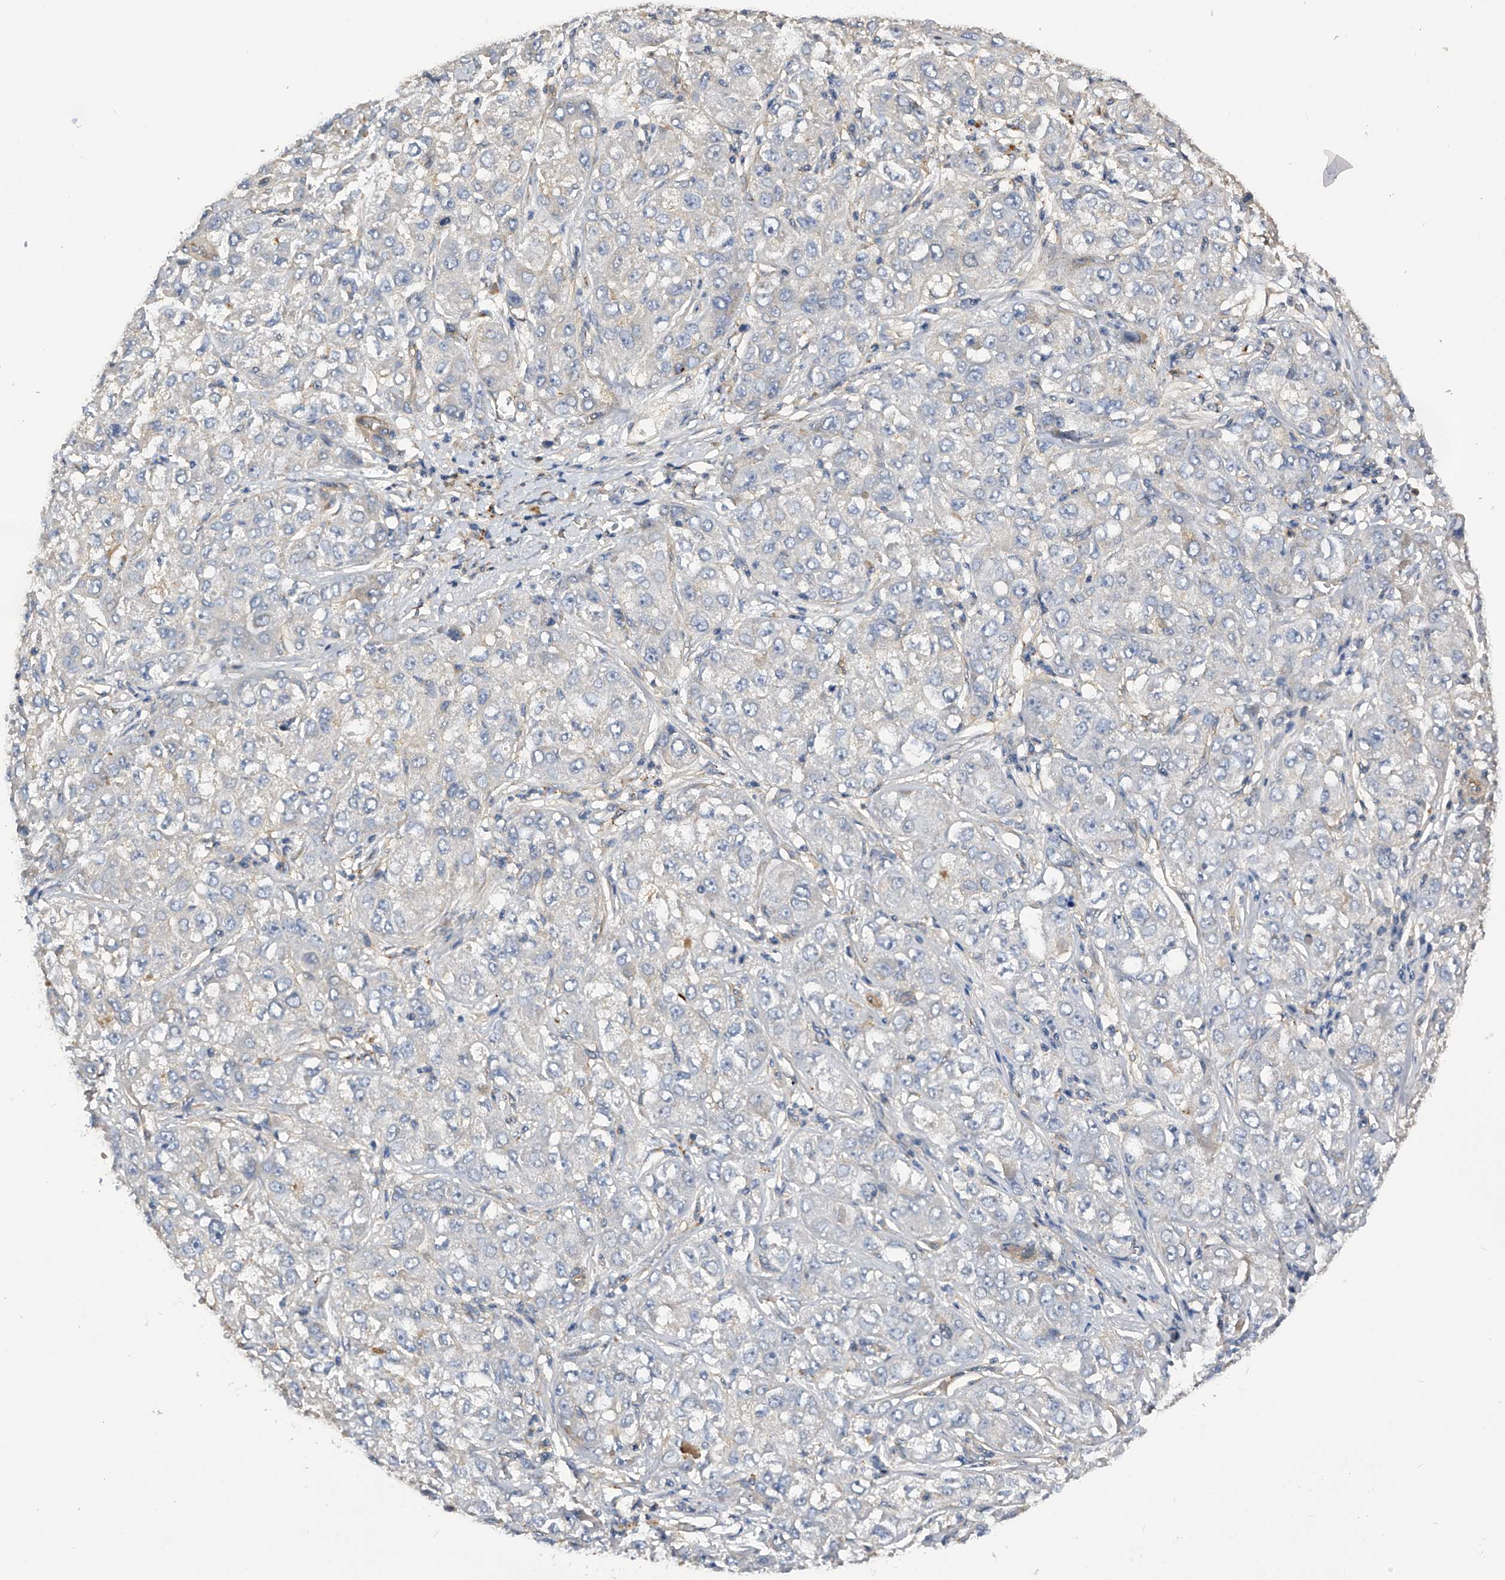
{"staining": {"intensity": "negative", "quantity": "none", "location": "none"}, "tissue": "liver cancer", "cell_type": "Tumor cells", "image_type": "cancer", "snomed": [{"axis": "morphology", "description": "Carcinoma, Hepatocellular, NOS"}, {"axis": "topography", "description": "Liver"}], "caption": "Human liver cancer stained for a protein using immunohistochemistry demonstrates no positivity in tumor cells.", "gene": "PTPRA", "patient": {"sex": "male", "age": 80}}